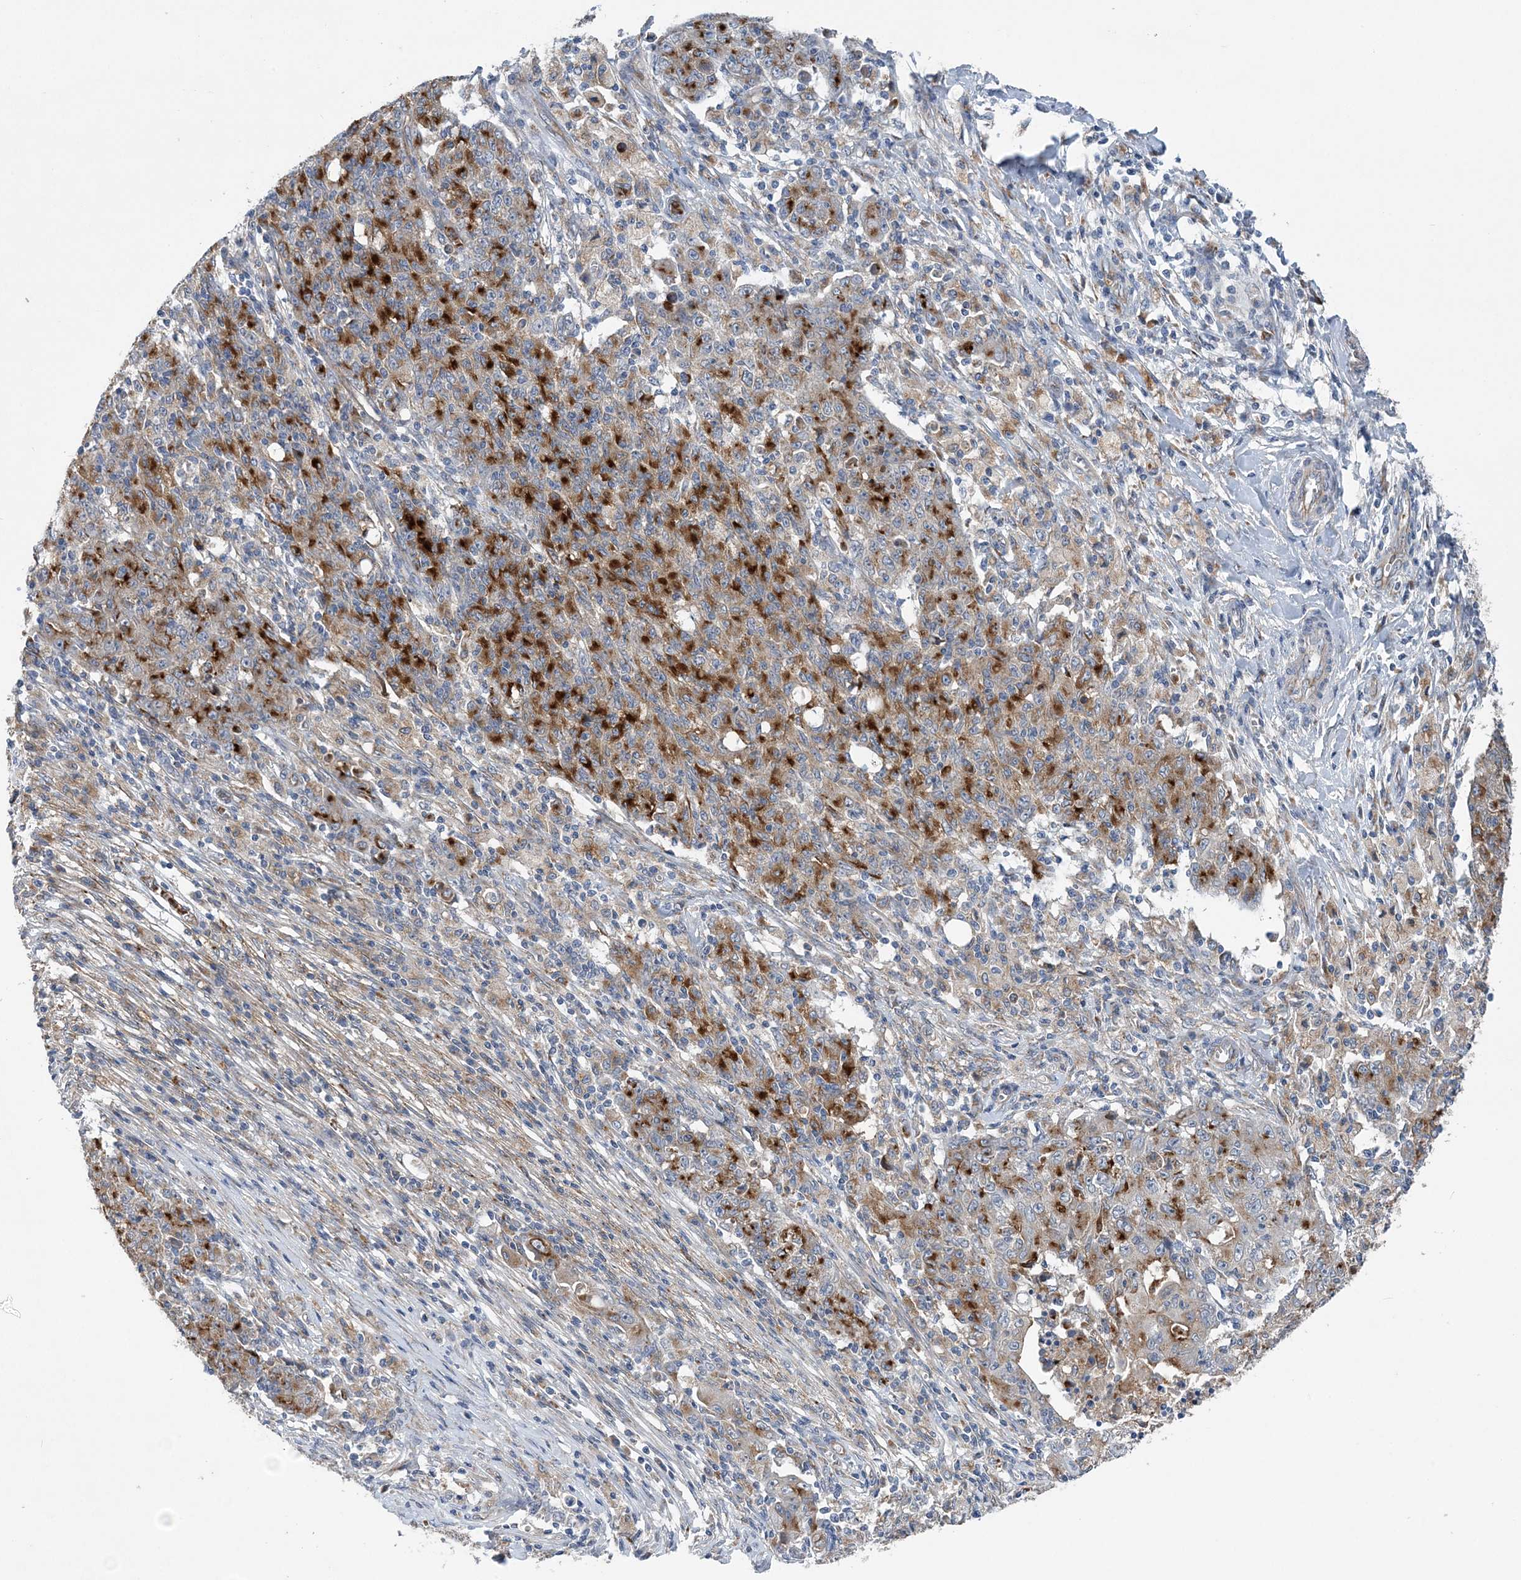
{"staining": {"intensity": "strong", "quantity": "25%-75%", "location": "cytoplasmic/membranous"}, "tissue": "ovarian cancer", "cell_type": "Tumor cells", "image_type": "cancer", "snomed": [{"axis": "morphology", "description": "Carcinoma, endometroid"}, {"axis": "topography", "description": "Ovary"}], "caption": "Ovarian cancer (endometroid carcinoma) stained with a protein marker shows strong staining in tumor cells.", "gene": "PTTG1IP", "patient": {"sex": "female", "age": 42}}